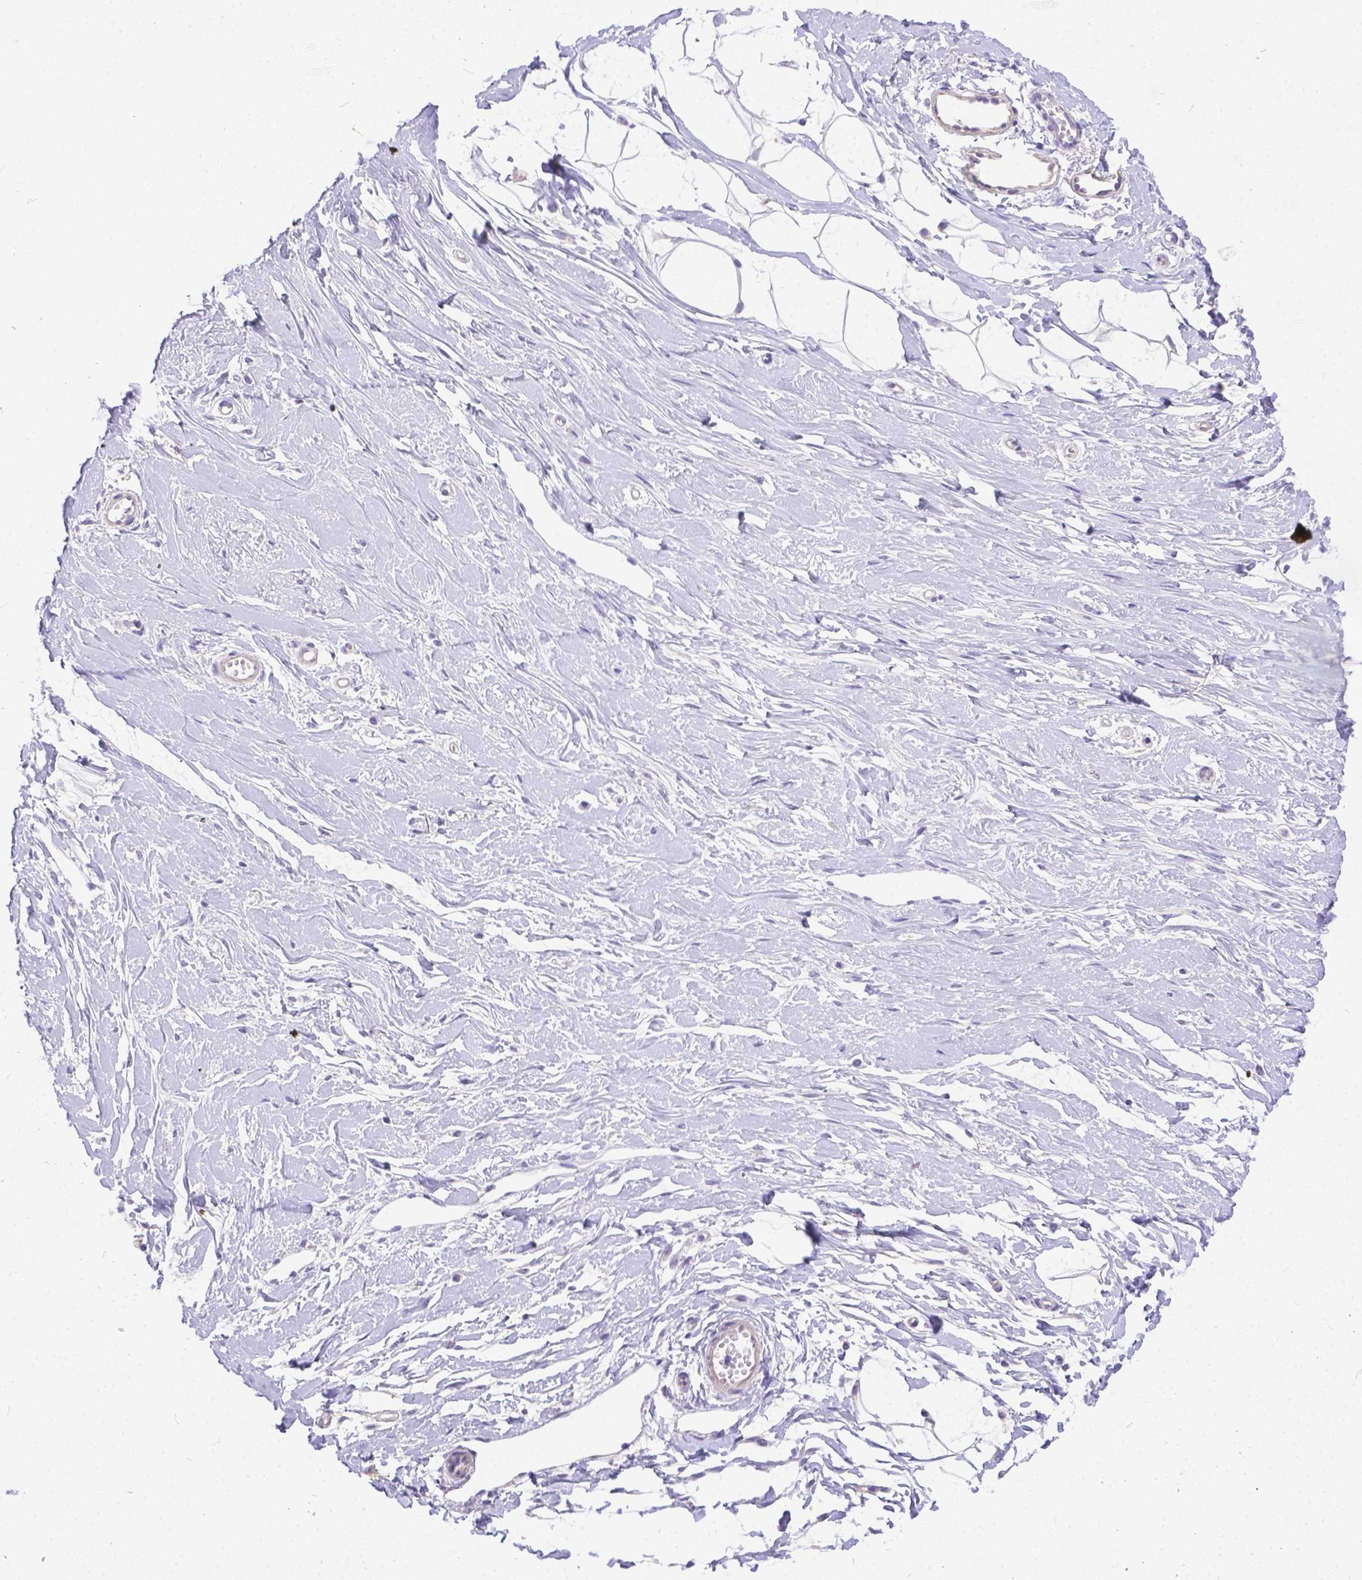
{"staining": {"intensity": "negative", "quantity": "none", "location": "none"}, "tissue": "breast", "cell_type": "Adipocytes", "image_type": "normal", "snomed": [{"axis": "morphology", "description": "Normal tissue, NOS"}, {"axis": "topography", "description": "Breast"}], "caption": "The histopathology image shows no significant staining in adipocytes of breast. Nuclei are stained in blue.", "gene": "DLEC1", "patient": {"sex": "female", "age": 49}}